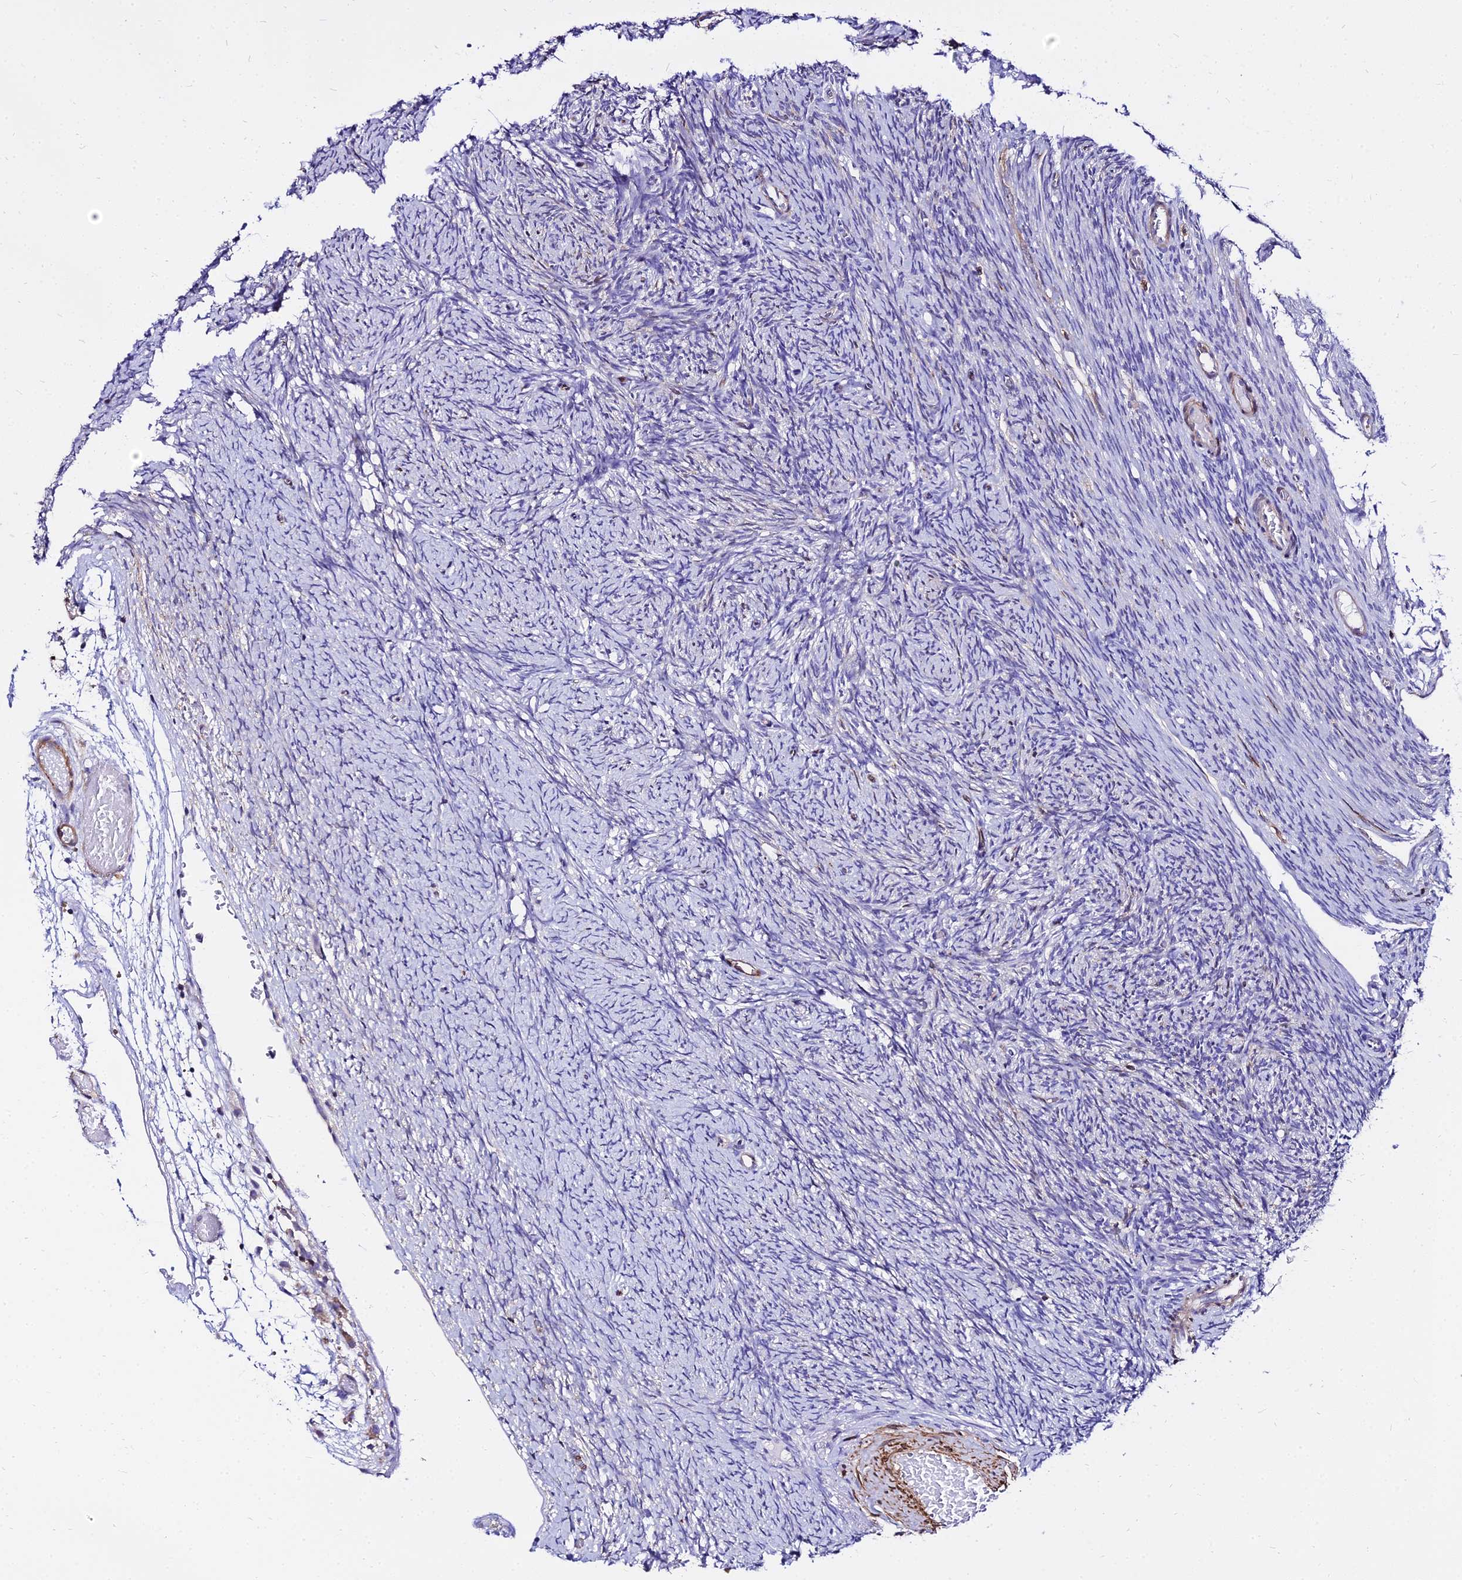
{"staining": {"intensity": "negative", "quantity": "none", "location": "none"}, "tissue": "ovary", "cell_type": "Follicle cells", "image_type": "normal", "snomed": [{"axis": "morphology", "description": "Normal tissue, NOS"}, {"axis": "topography", "description": "Ovary"}], "caption": "A high-resolution photomicrograph shows IHC staining of normal ovary, which displays no significant staining in follicle cells.", "gene": "CSRP1", "patient": {"sex": "female", "age": 44}}